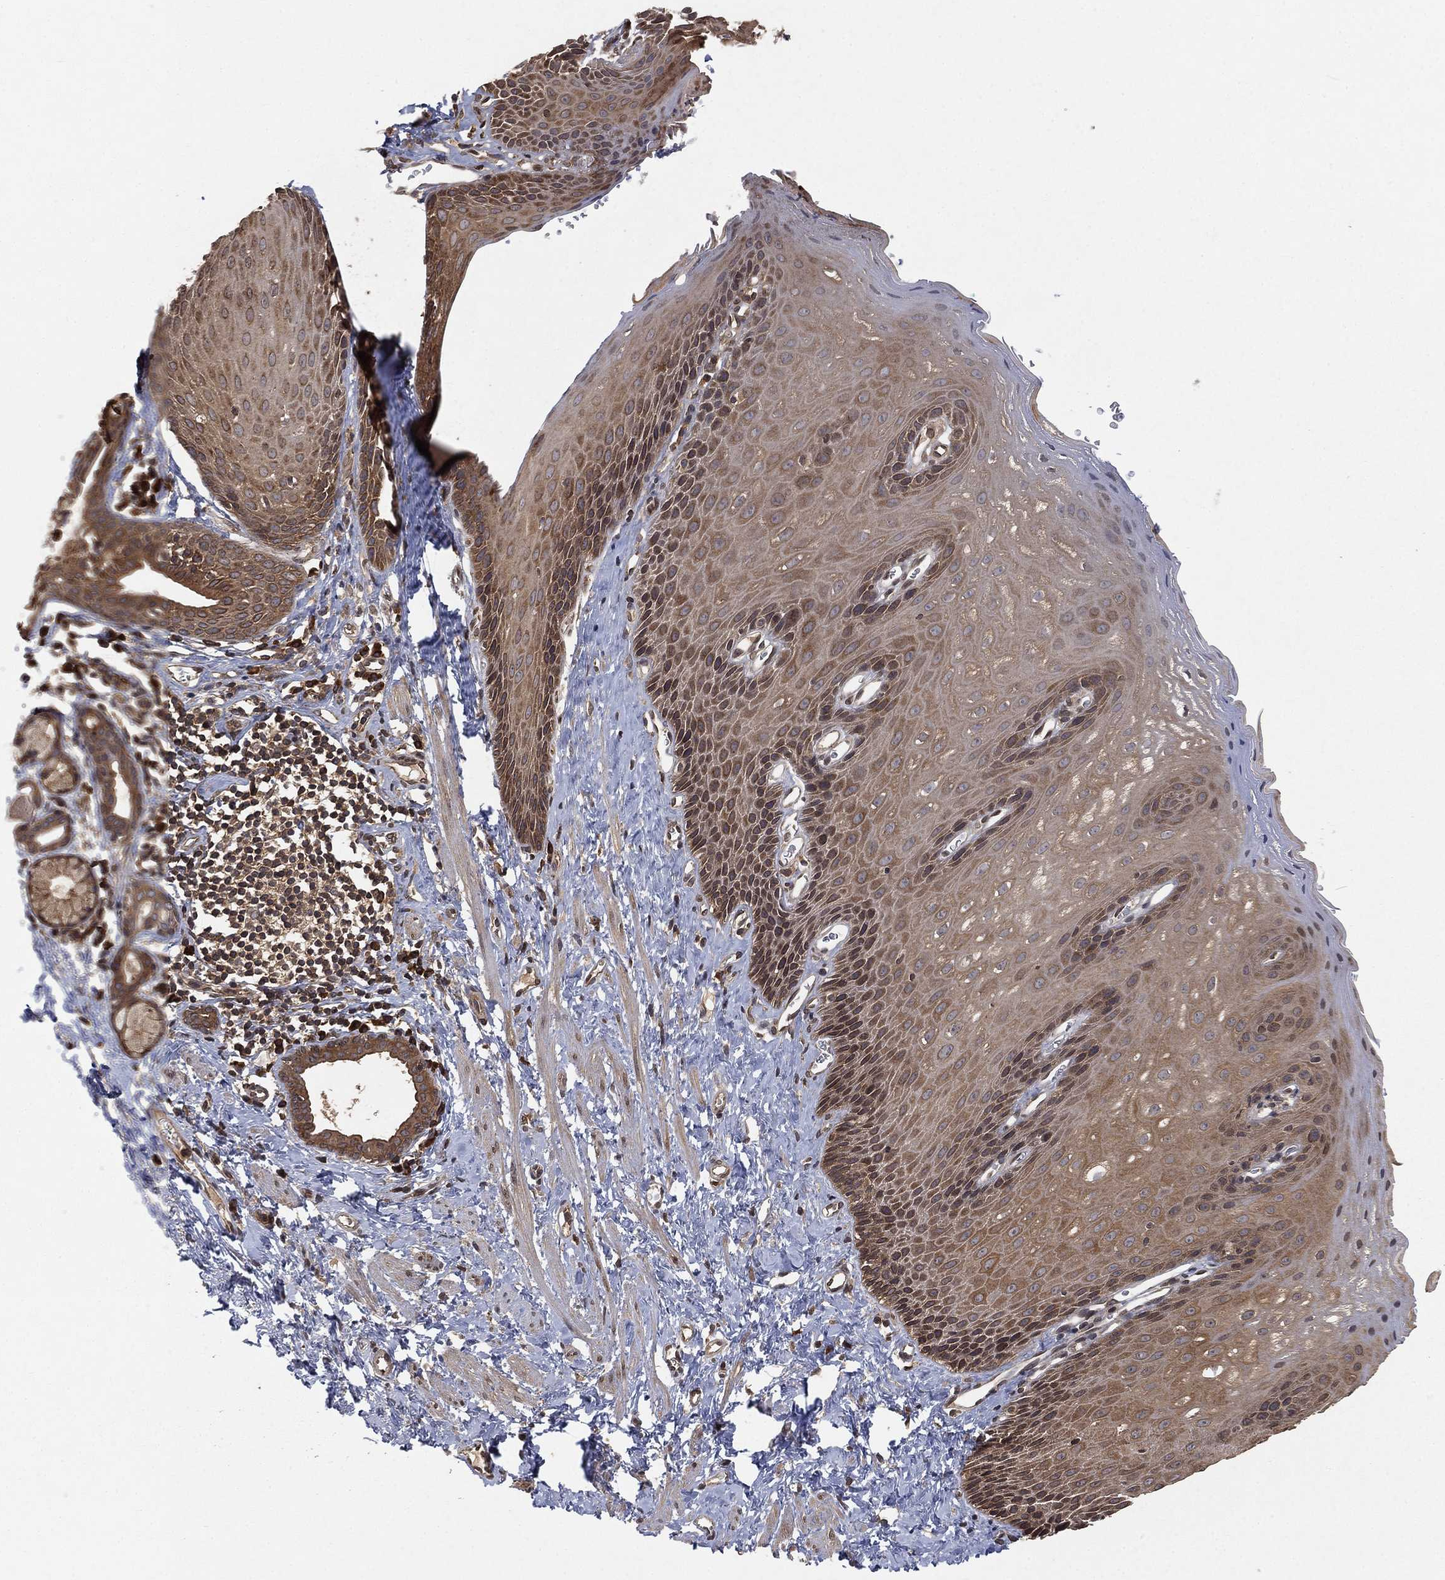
{"staining": {"intensity": "moderate", "quantity": "<25%", "location": "cytoplasmic/membranous"}, "tissue": "esophagus", "cell_type": "Squamous epithelial cells", "image_type": "normal", "snomed": [{"axis": "morphology", "description": "Normal tissue, NOS"}, {"axis": "topography", "description": "Esophagus"}], "caption": "Immunohistochemistry (IHC) staining of normal esophagus, which displays low levels of moderate cytoplasmic/membranous staining in about <25% of squamous epithelial cells indicating moderate cytoplasmic/membranous protein expression. The staining was performed using DAB (3,3'-diaminobenzidine) (brown) for protein detection and nuclei were counterstained in hematoxylin (blue).", "gene": "UBA5", "patient": {"sex": "male", "age": 64}}